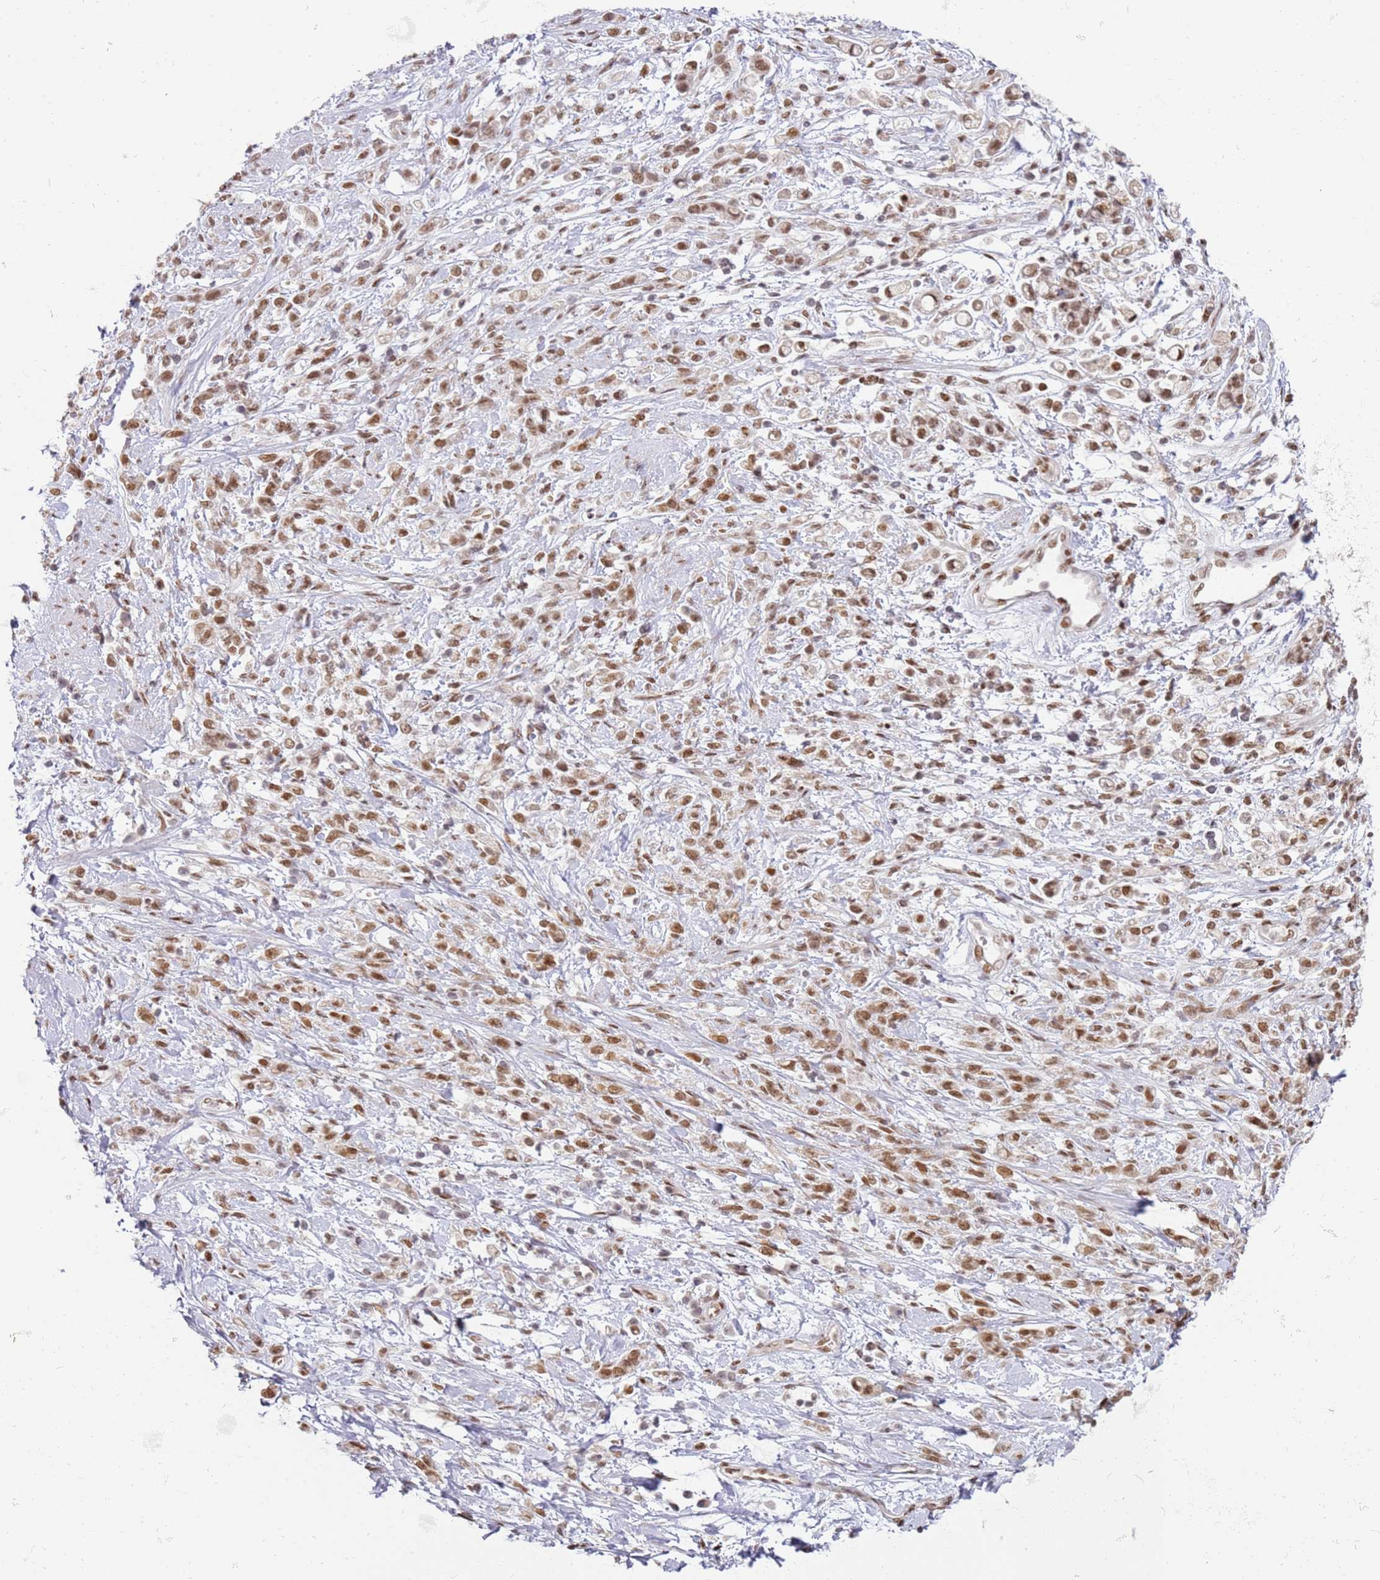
{"staining": {"intensity": "moderate", "quantity": ">75%", "location": "nuclear"}, "tissue": "stomach cancer", "cell_type": "Tumor cells", "image_type": "cancer", "snomed": [{"axis": "morphology", "description": "Adenocarcinoma, NOS"}, {"axis": "topography", "description": "Stomach"}], "caption": "A brown stain highlights moderate nuclear positivity of a protein in adenocarcinoma (stomach) tumor cells. (DAB = brown stain, brightfield microscopy at high magnification).", "gene": "PHC2", "patient": {"sex": "female", "age": 60}}